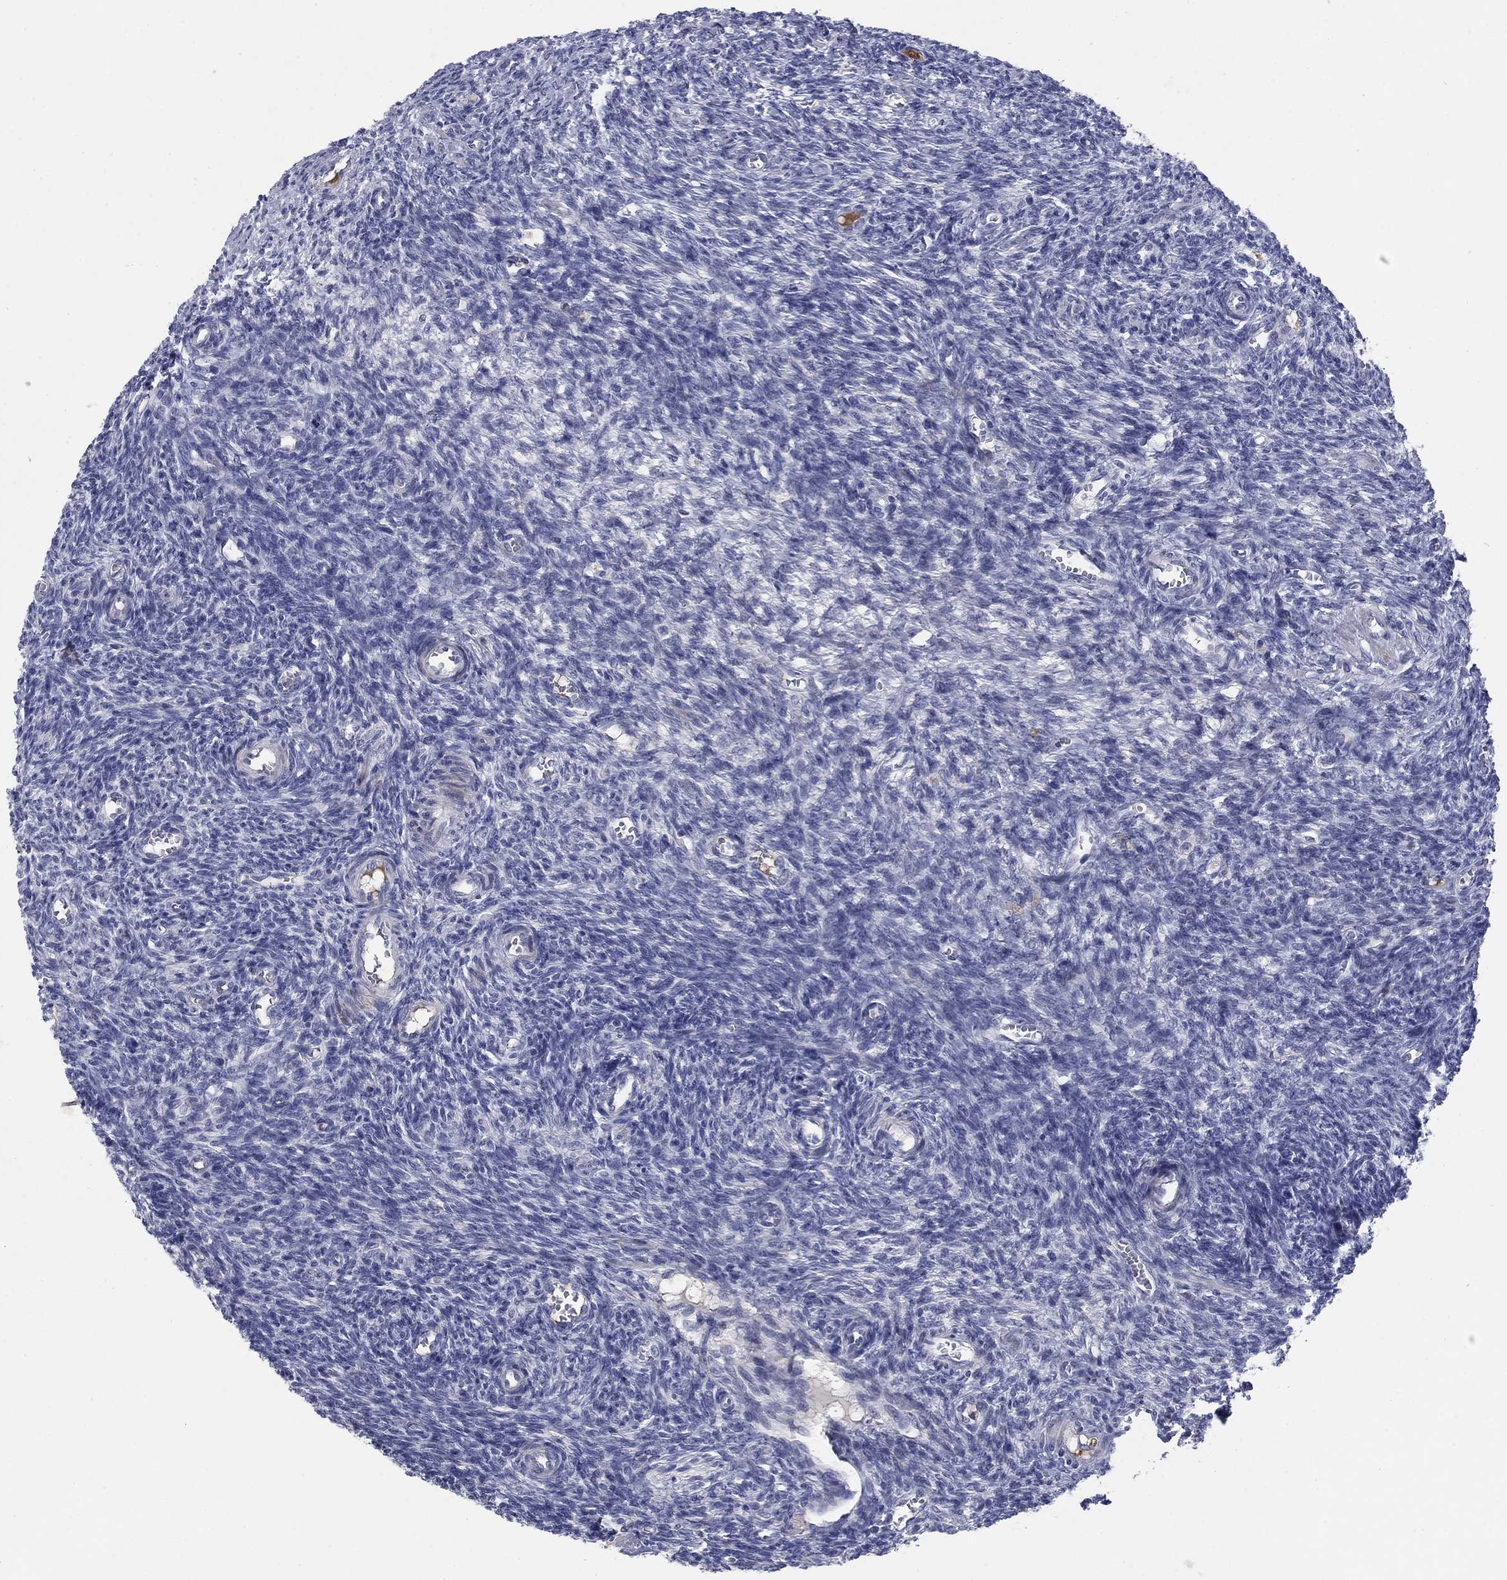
{"staining": {"intensity": "negative", "quantity": "none", "location": "none"}, "tissue": "ovary", "cell_type": "Follicle cells", "image_type": "normal", "snomed": [{"axis": "morphology", "description": "Normal tissue, NOS"}, {"axis": "topography", "description": "Ovary"}], "caption": "IHC photomicrograph of benign ovary: ovary stained with DAB (3,3'-diaminobenzidine) exhibits no significant protein staining in follicle cells.", "gene": "TMEM249", "patient": {"sex": "female", "age": 27}}